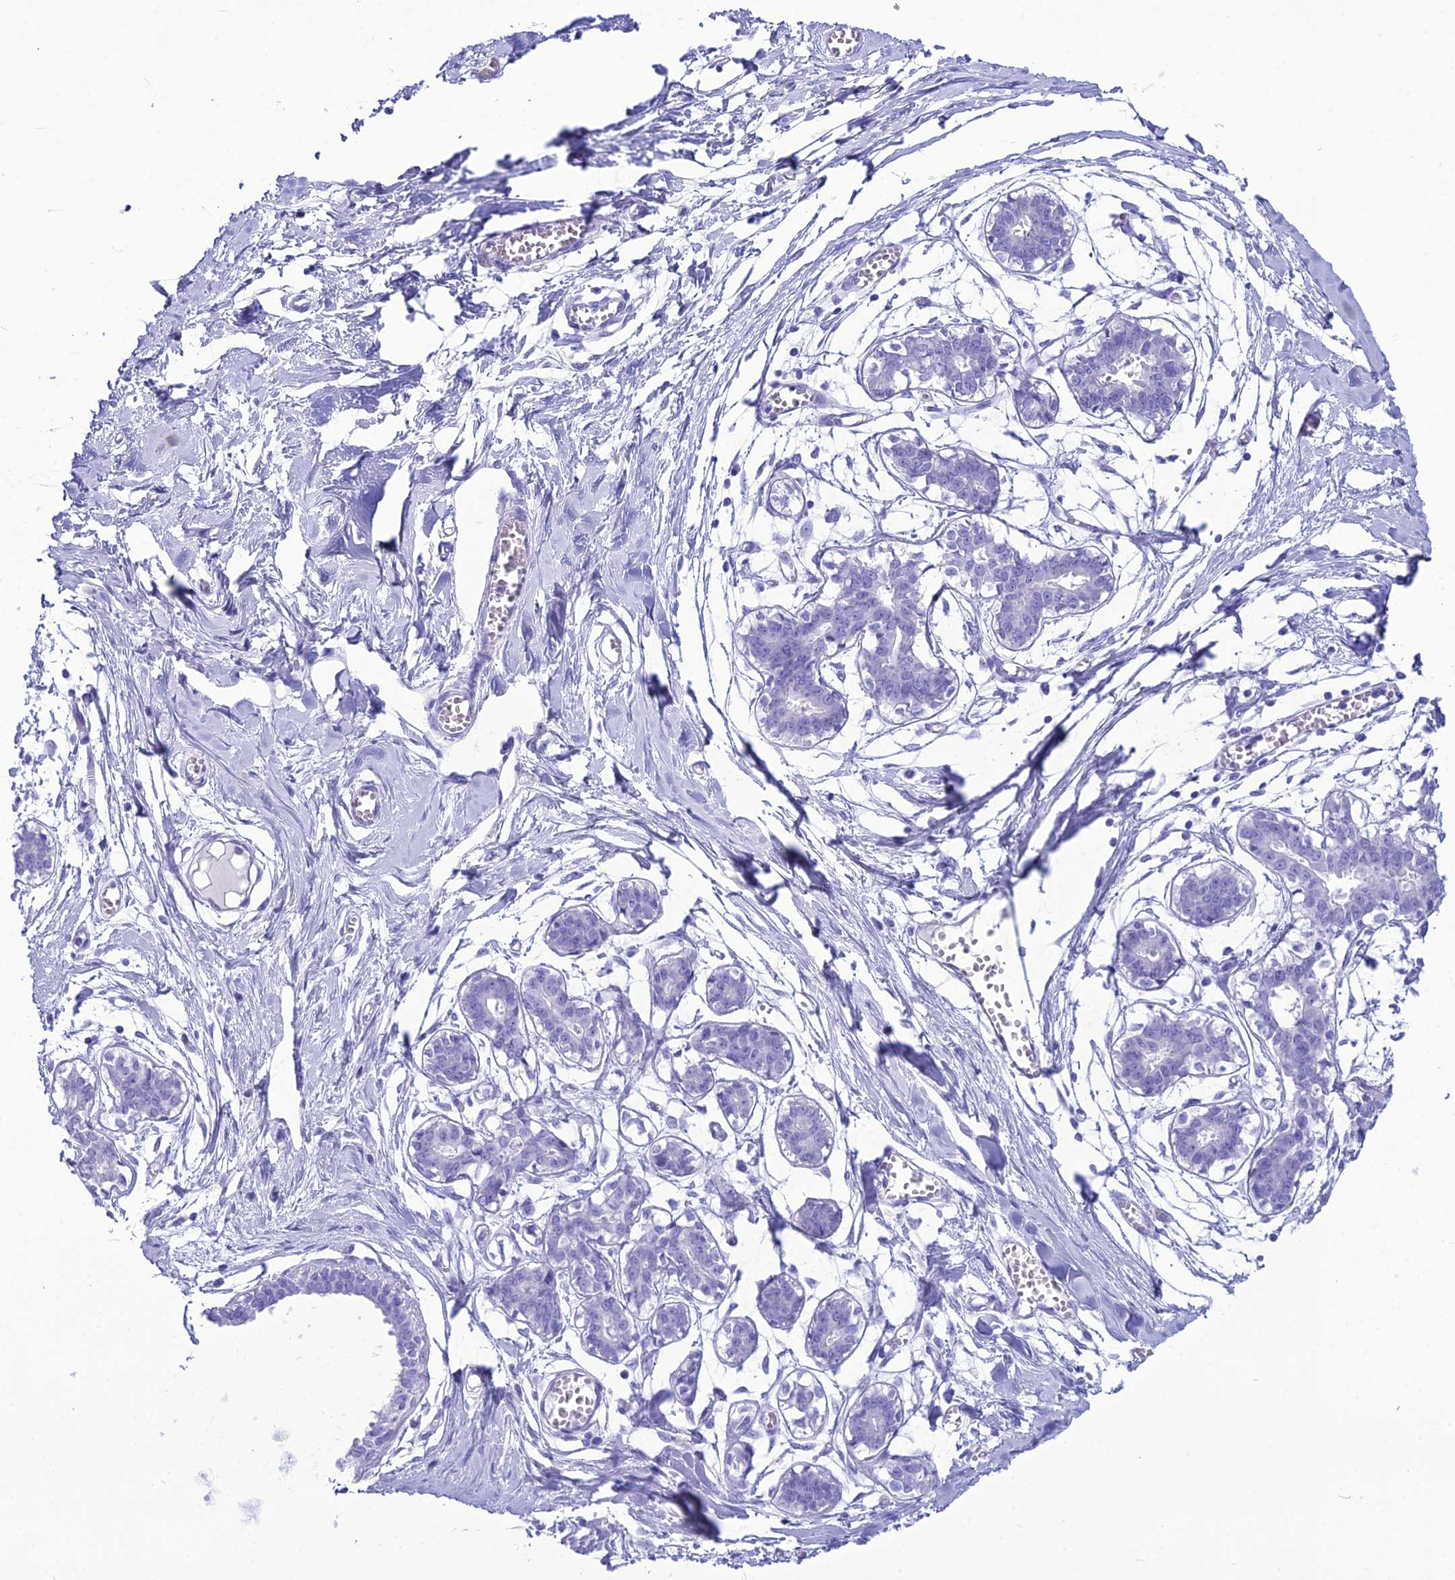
{"staining": {"intensity": "negative", "quantity": "none", "location": "none"}, "tissue": "breast", "cell_type": "Adipocytes", "image_type": "normal", "snomed": [{"axis": "morphology", "description": "Normal tissue, NOS"}, {"axis": "topography", "description": "Breast"}], "caption": "Immunohistochemical staining of benign breast exhibits no significant positivity in adipocytes.", "gene": "PNMA5", "patient": {"sex": "female", "age": 27}}